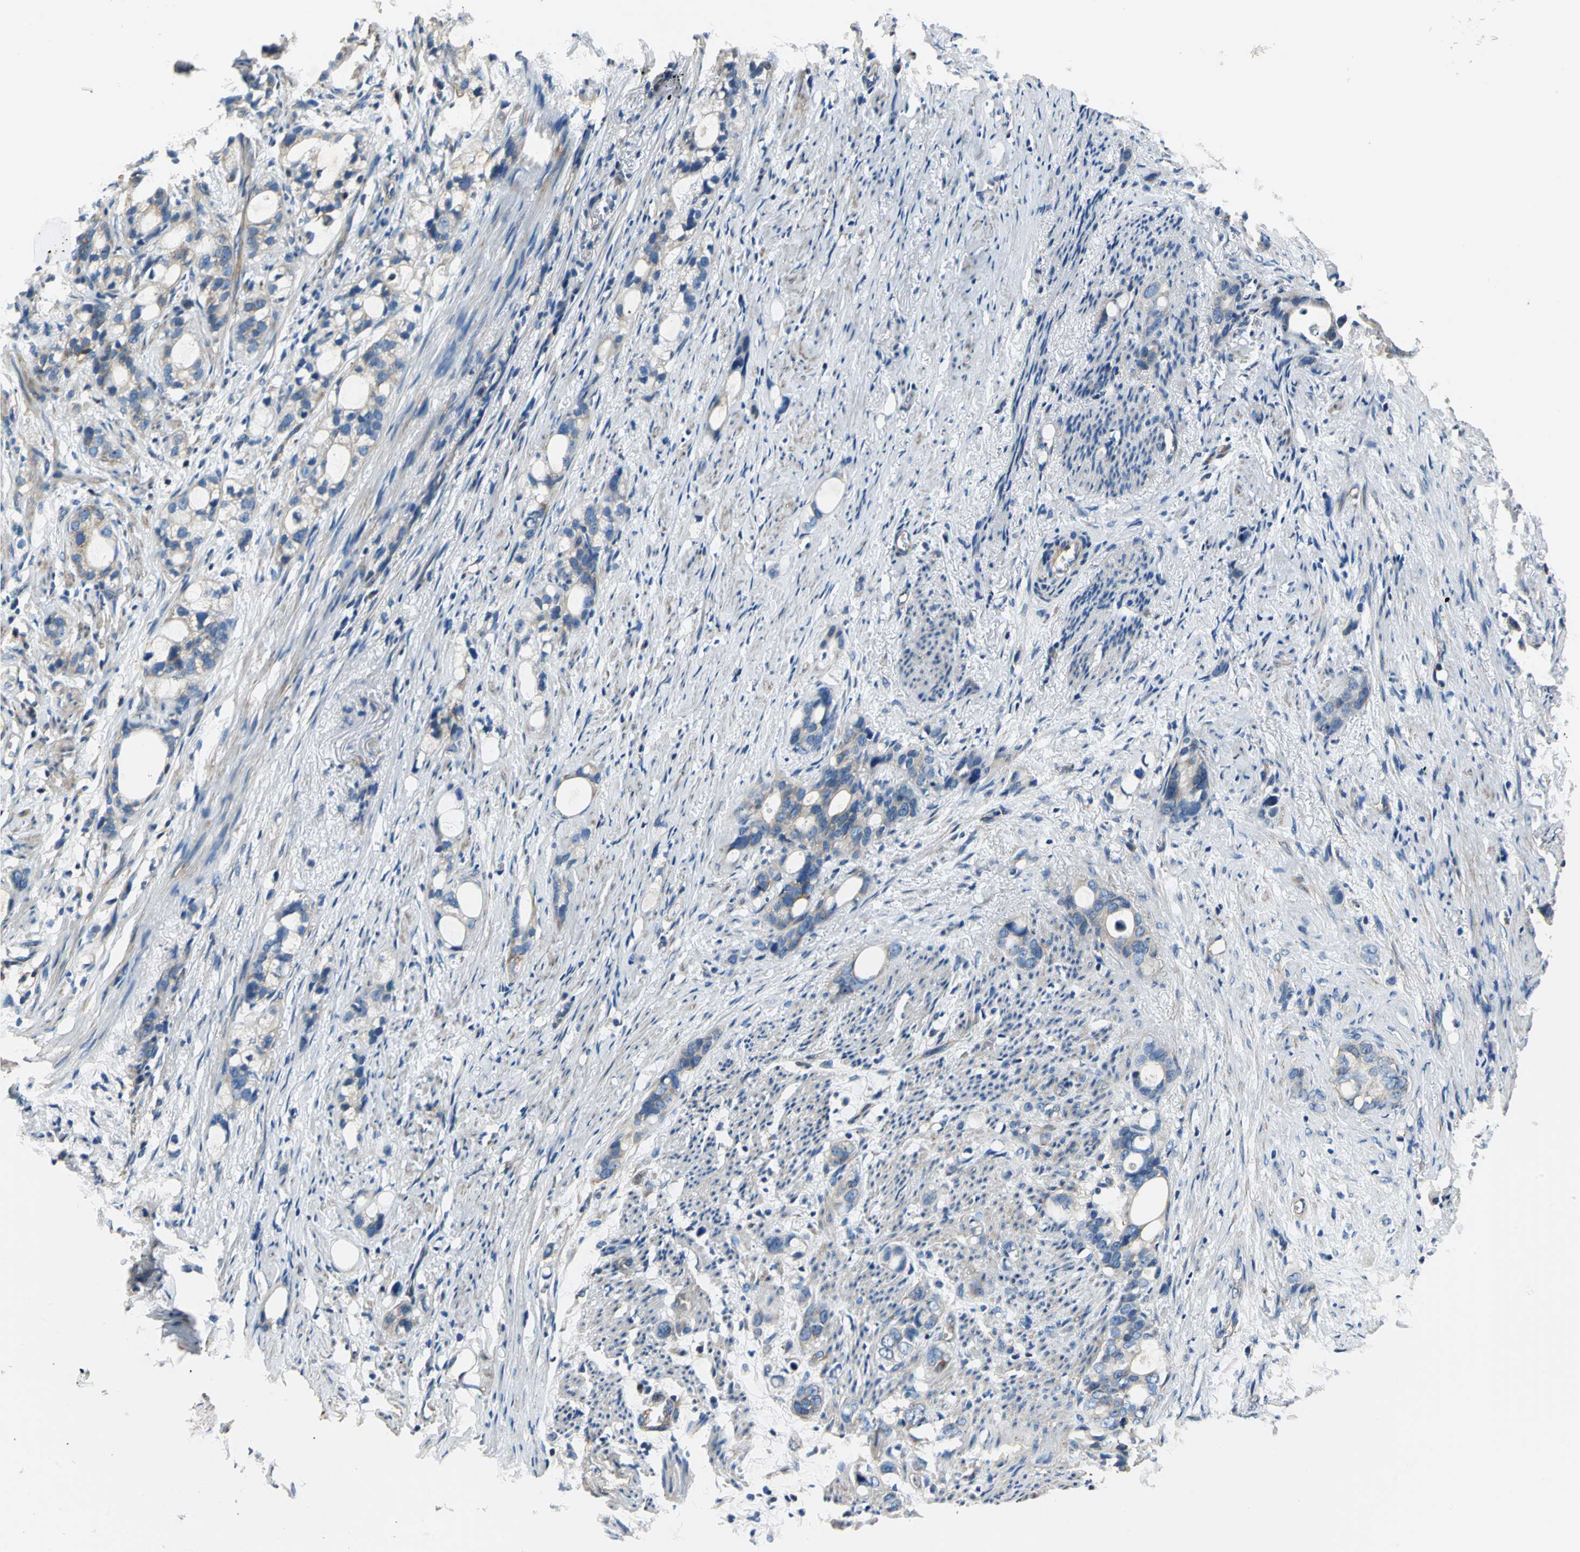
{"staining": {"intensity": "weak", "quantity": ">75%", "location": "cytoplasmic/membranous"}, "tissue": "stomach cancer", "cell_type": "Tumor cells", "image_type": "cancer", "snomed": [{"axis": "morphology", "description": "Adenocarcinoma, NOS"}, {"axis": "topography", "description": "Stomach"}], "caption": "Immunohistochemical staining of stomach cancer (adenocarcinoma) demonstrates low levels of weak cytoplasmic/membranous protein expression in about >75% of tumor cells.", "gene": "DDX3Y", "patient": {"sex": "female", "age": 75}}